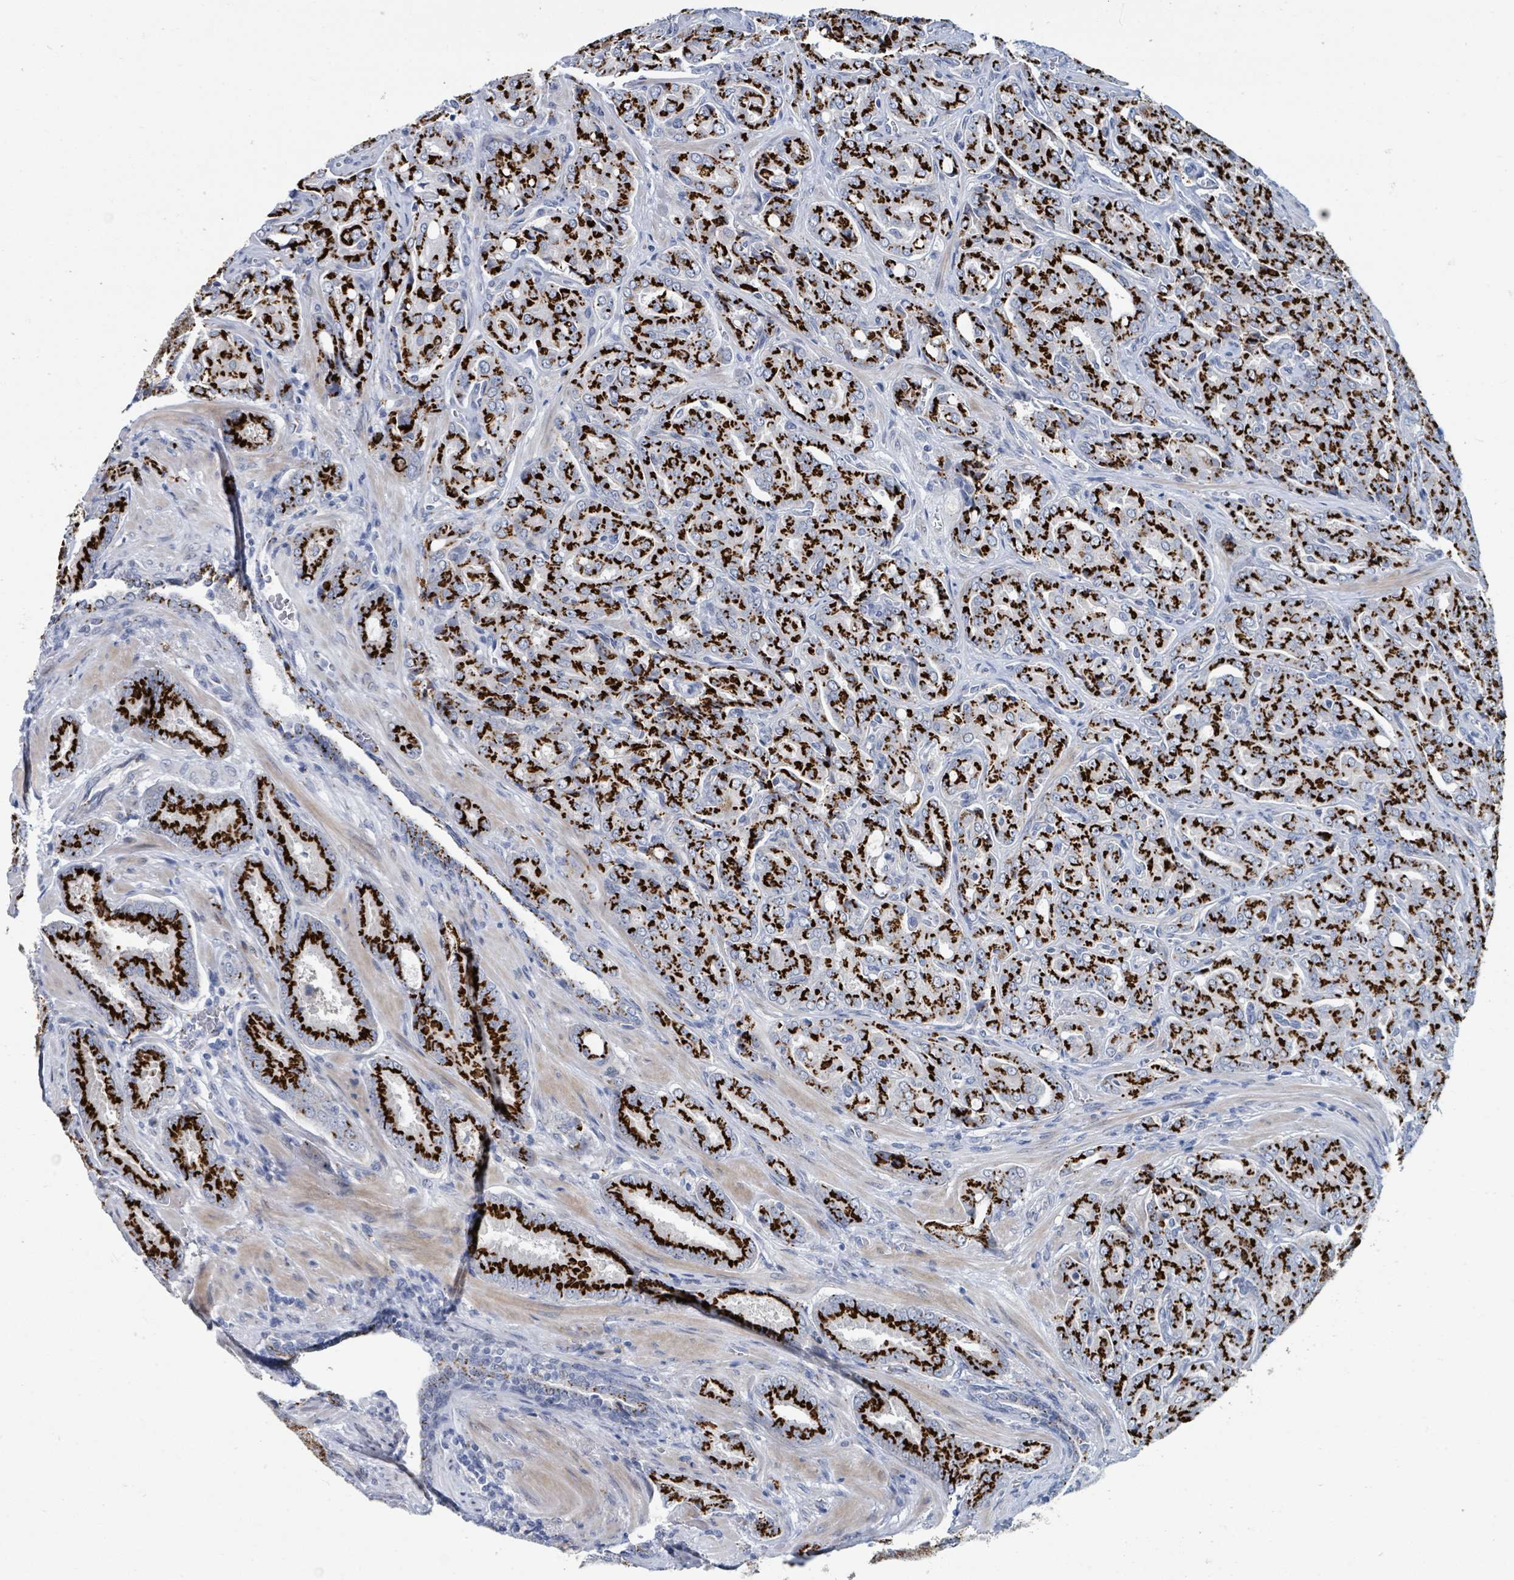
{"staining": {"intensity": "strong", "quantity": ">75%", "location": "cytoplasmic/membranous"}, "tissue": "prostate cancer", "cell_type": "Tumor cells", "image_type": "cancer", "snomed": [{"axis": "morphology", "description": "Adenocarcinoma, High grade"}, {"axis": "topography", "description": "Prostate"}], "caption": "A micrograph showing strong cytoplasmic/membranous staining in approximately >75% of tumor cells in prostate cancer (high-grade adenocarcinoma), as visualized by brown immunohistochemical staining.", "gene": "DCAF5", "patient": {"sex": "male", "age": 68}}